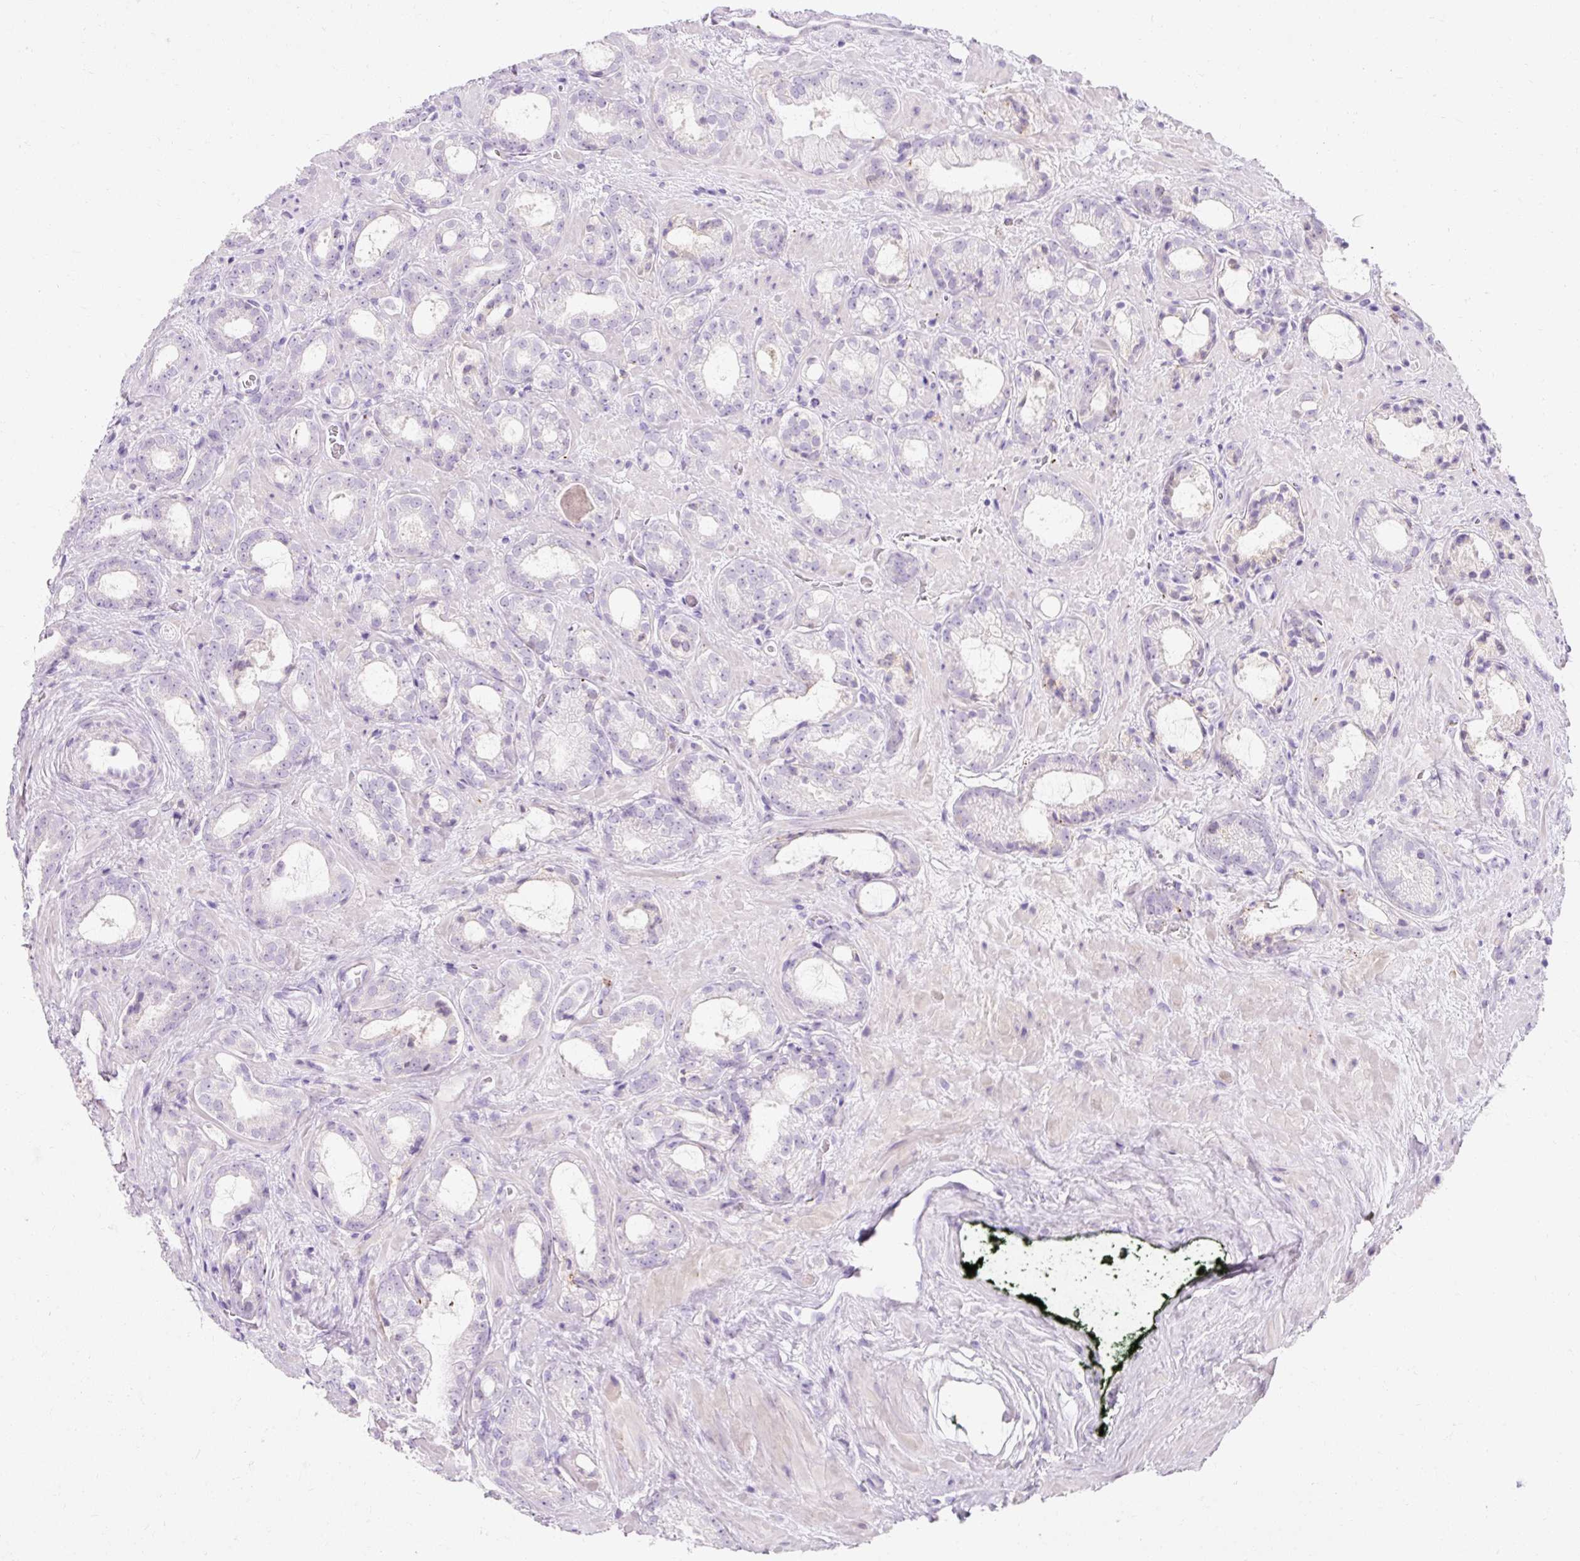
{"staining": {"intensity": "negative", "quantity": "none", "location": "none"}, "tissue": "prostate cancer", "cell_type": "Tumor cells", "image_type": "cancer", "snomed": [{"axis": "morphology", "description": "Adenocarcinoma, Low grade"}, {"axis": "topography", "description": "Prostate"}], "caption": "High power microscopy photomicrograph of an immunohistochemistry histopathology image of prostate adenocarcinoma (low-grade), revealing no significant positivity in tumor cells. (Stains: DAB (3,3'-diaminobenzidine) IHC with hematoxylin counter stain, Microscopy: brightfield microscopy at high magnification).", "gene": "CLDN25", "patient": {"sex": "male", "age": 62}}